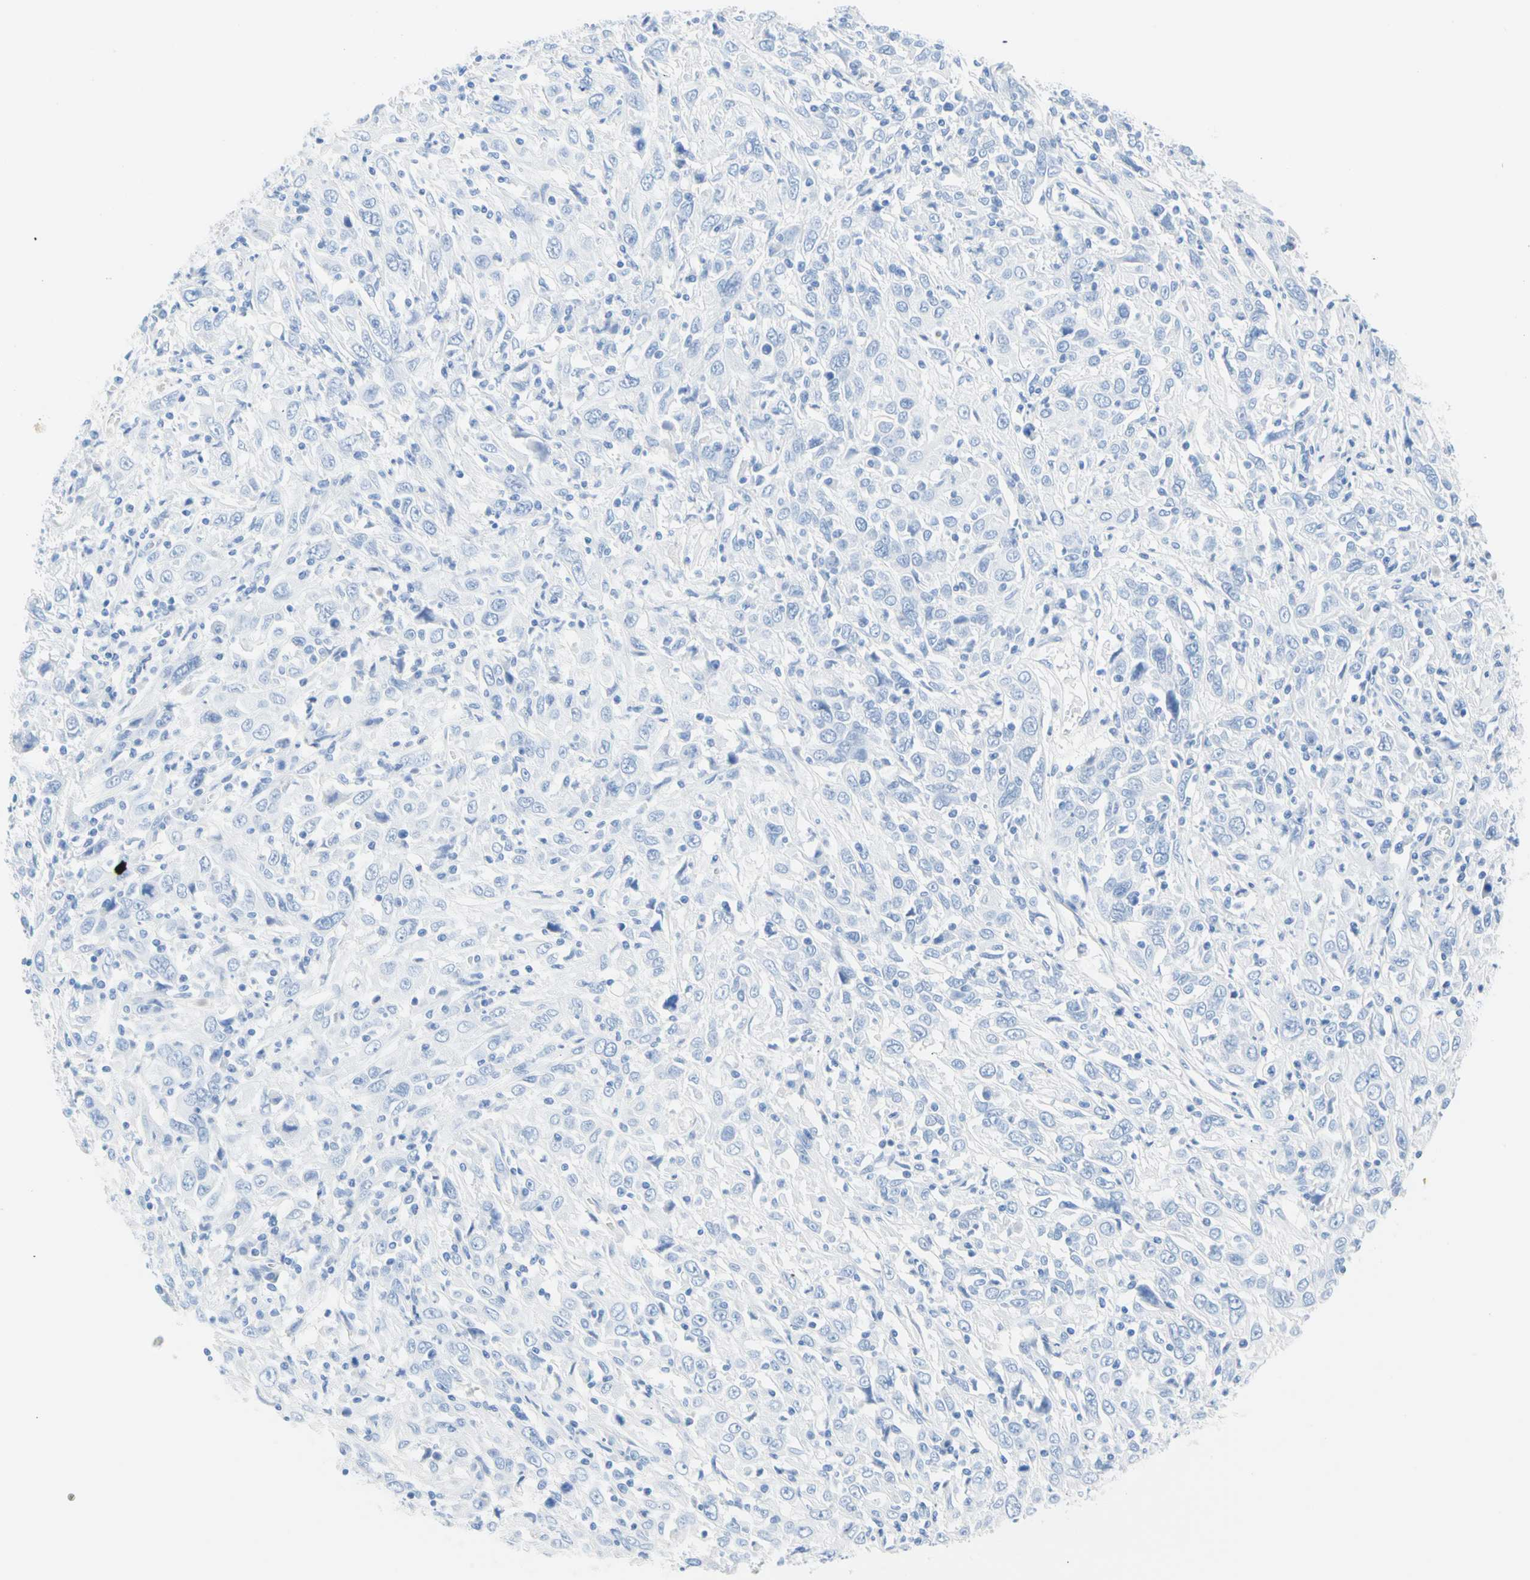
{"staining": {"intensity": "negative", "quantity": "none", "location": "none"}, "tissue": "cervical cancer", "cell_type": "Tumor cells", "image_type": "cancer", "snomed": [{"axis": "morphology", "description": "Squamous cell carcinoma, NOS"}, {"axis": "topography", "description": "Cervix"}], "caption": "DAB (3,3'-diaminobenzidine) immunohistochemical staining of cervical squamous cell carcinoma exhibits no significant positivity in tumor cells.", "gene": "CEL", "patient": {"sex": "female", "age": 46}}